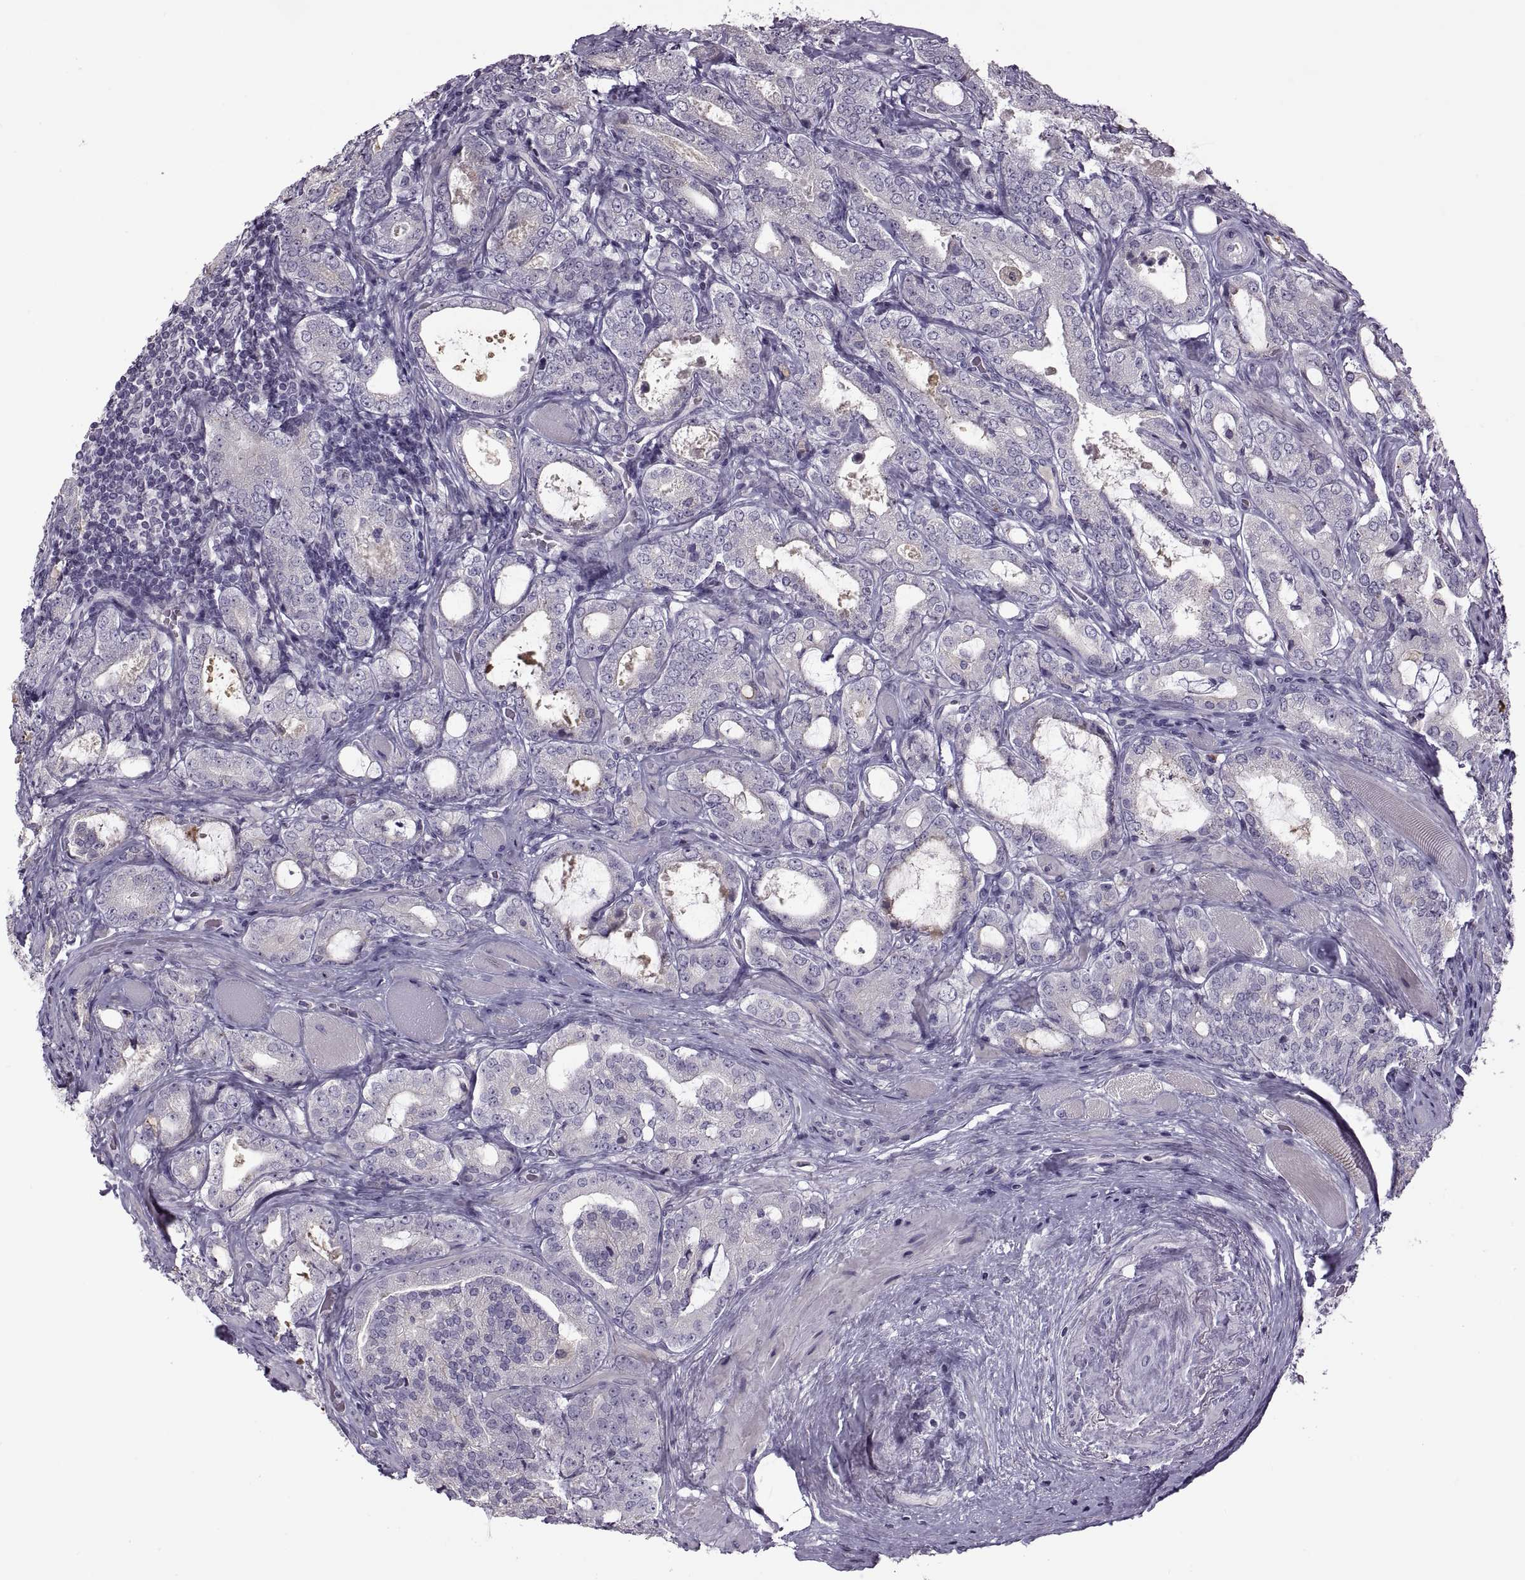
{"staining": {"intensity": "negative", "quantity": "none", "location": "none"}, "tissue": "prostate cancer", "cell_type": "Tumor cells", "image_type": "cancer", "snomed": [{"axis": "morphology", "description": "Adenocarcinoma, NOS"}, {"axis": "topography", "description": "Prostate"}], "caption": "Tumor cells are negative for protein expression in human prostate cancer.", "gene": "RSPH6A", "patient": {"sex": "male", "age": 64}}